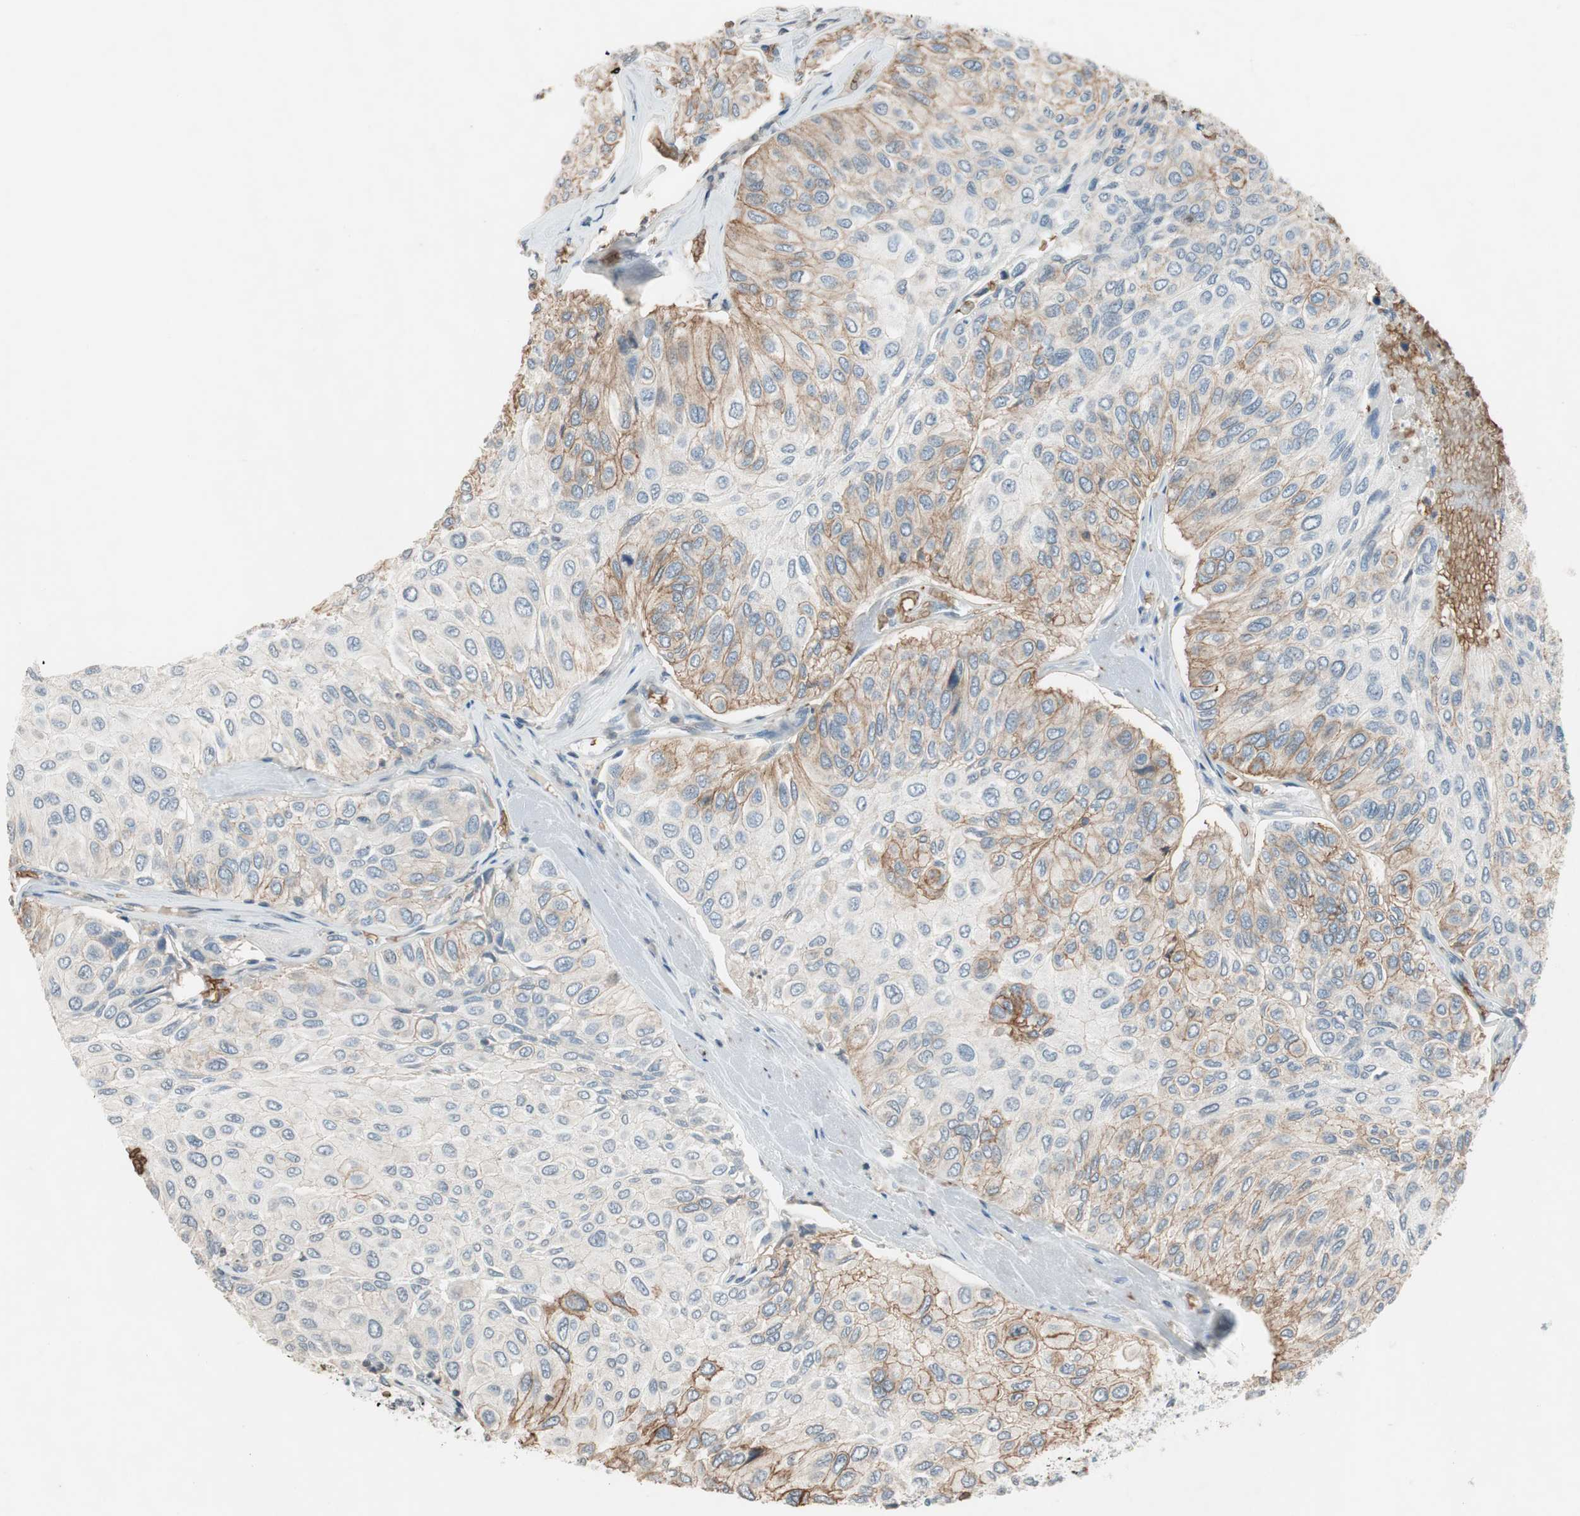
{"staining": {"intensity": "moderate", "quantity": "25%-75%", "location": "cytoplasmic/membranous"}, "tissue": "urothelial cancer", "cell_type": "Tumor cells", "image_type": "cancer", "snomed": [{"axis": "morphology", "description": "Urothelial carcinoma, High grade"}, {"axis": "topography", "description": "Urinary bladder"}], "caption": "Immunohistochemistry (IHC) histopathology image of neoplastic tissue: human urothelial carcinoma (high-grade) stained using IHC shows medium levels of moderate protein expression localized specifically in the cytoplasmic/membranous of tumor cells, appearing as a cytoplasmic/membranous brown color.", "gene": "GYPC", "patient": {"sex": "male", "age": 66}}